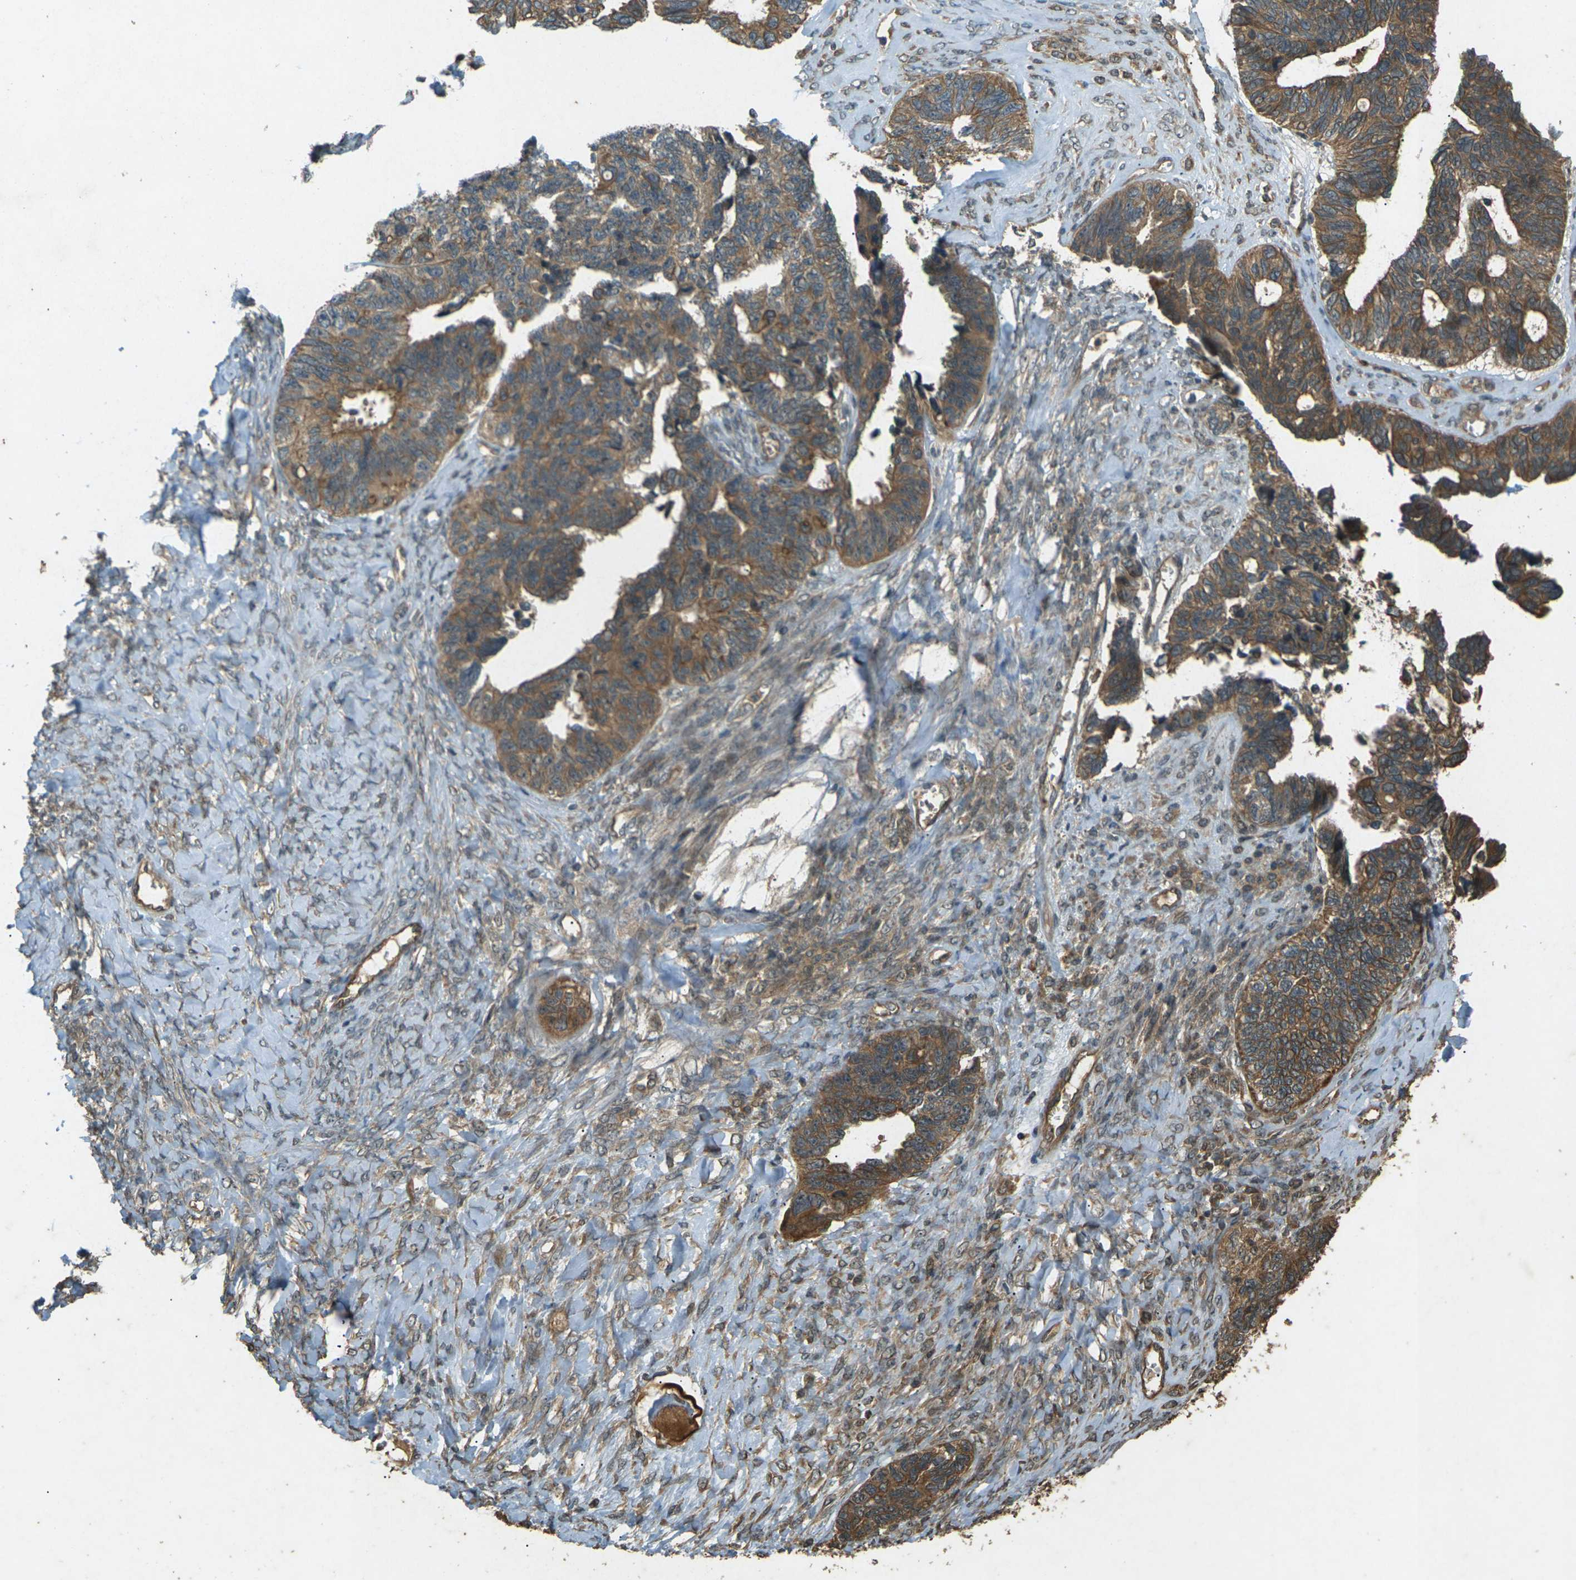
{"staining": {"intensity": "moderate", "quantity": ">75%", "location": "cytoplasmic/membranous"}, "tissue": "ovarian cancer", "cell_type": "Tumor cells", "image_type": "cancer", "snomed": [{"axis": "morphology", "description": "Cystadenocarcinoma, serous, NOS"}, {"axis": "topography", "description": "Ovary"}], "caption": "Protein expression analysis of human ovarian cancer reveals moderate cytoplasmic/membranous staining in about >75% of tumor cells. (Brightfield microscopy of DAB IHC at high magnification).", "gene": "TAP1", "patient": {"sex": "female", "age": 79}}